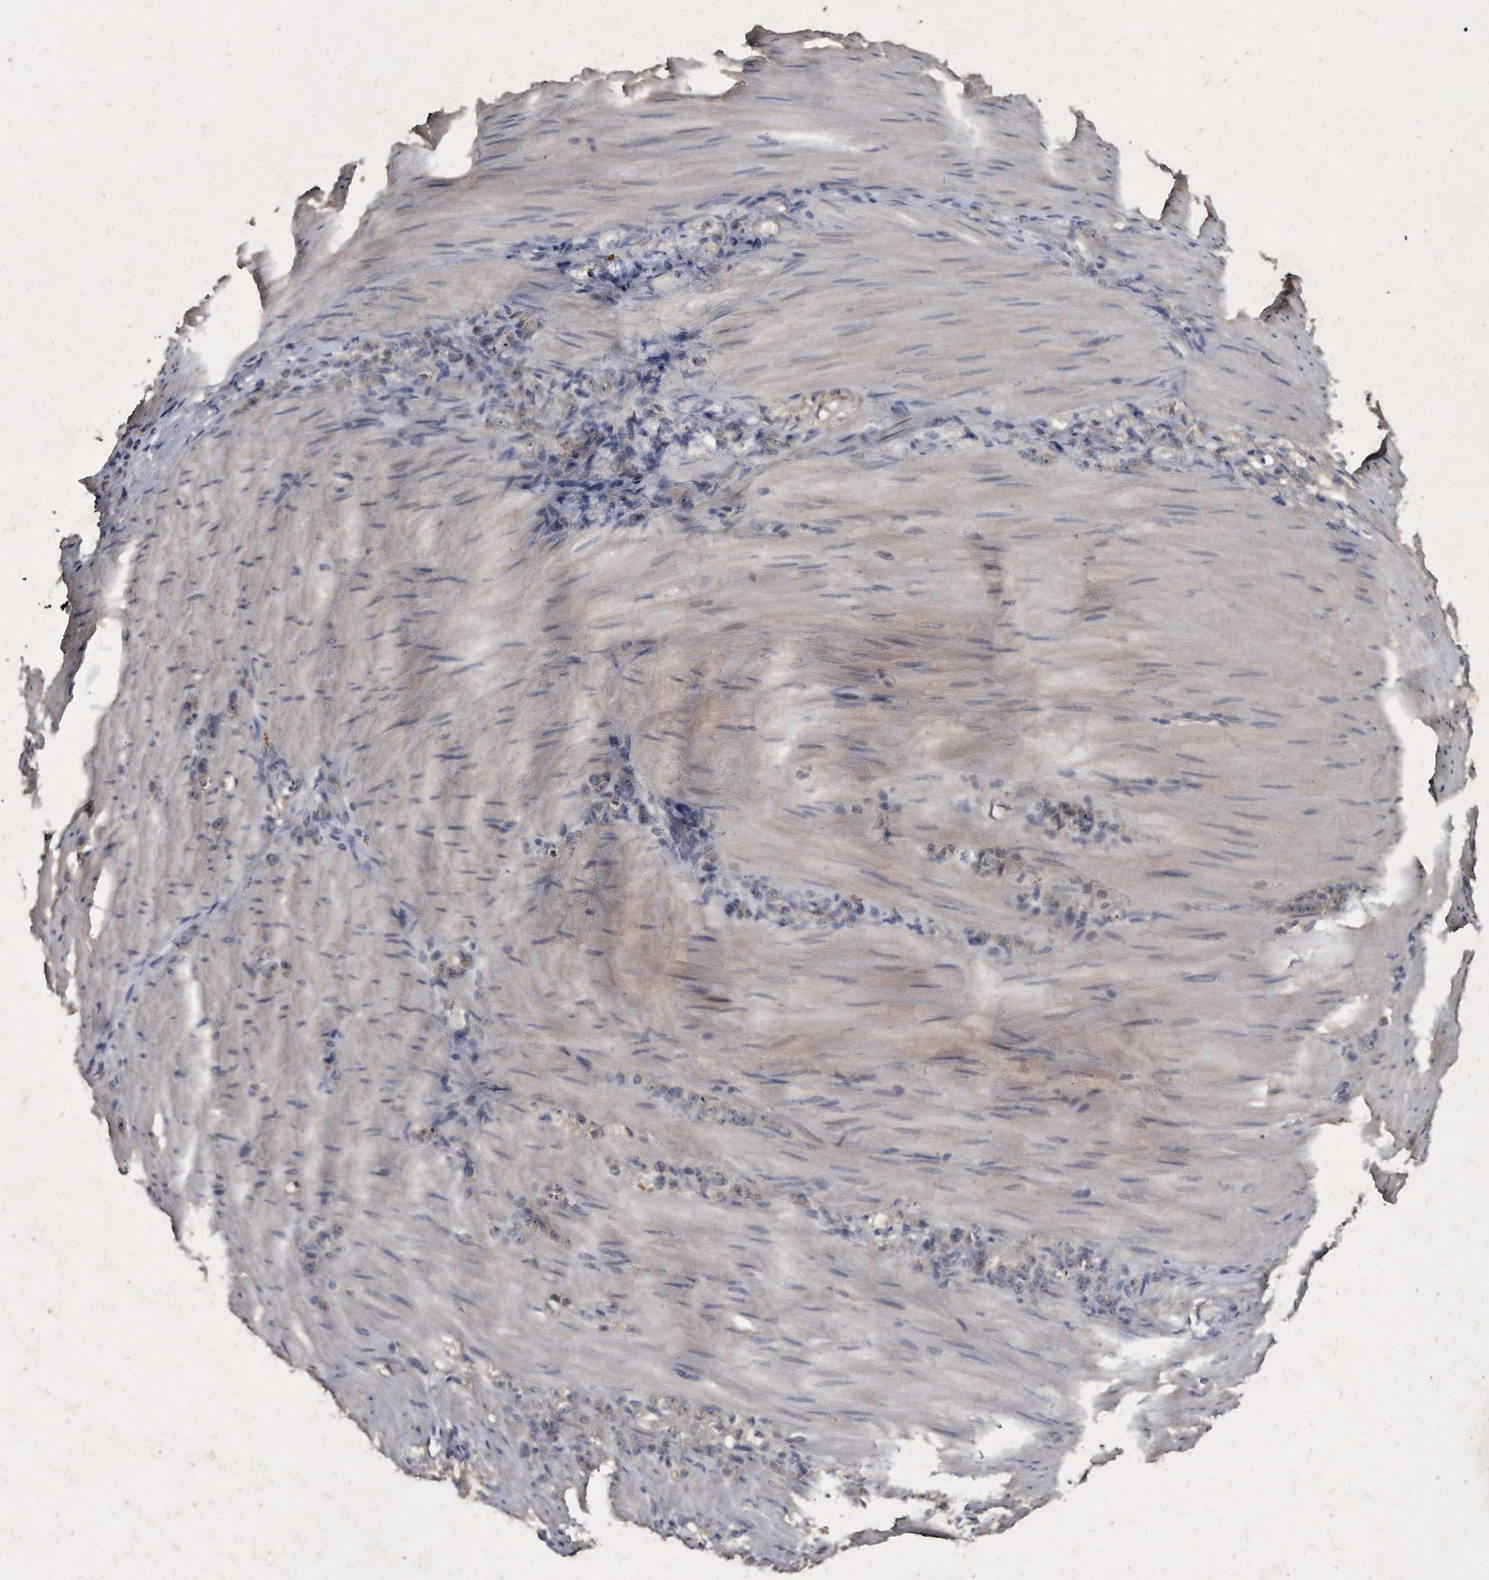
{"staining": {"intensity": "negative", "quantity": "none", "location": "none"}, "tissue": "stomach cancer", "cell_type": "Tumor cells", "image_type": "cancer", "snomed": [{"axis": "morphology", "description": "Normal tissue, NOS"}, {"axis": "morphology", "description": "Adenocarcinoma, NOS"}, {"axis": "topography", "description": "Stomach"}], "caption": "DAB immunohistochemical staining of stomach adenocarcinoma reveals no significant positivity in tumor cells.", "gene": "KLHDC3", "patient": {"sex": "male", "age": 82}}